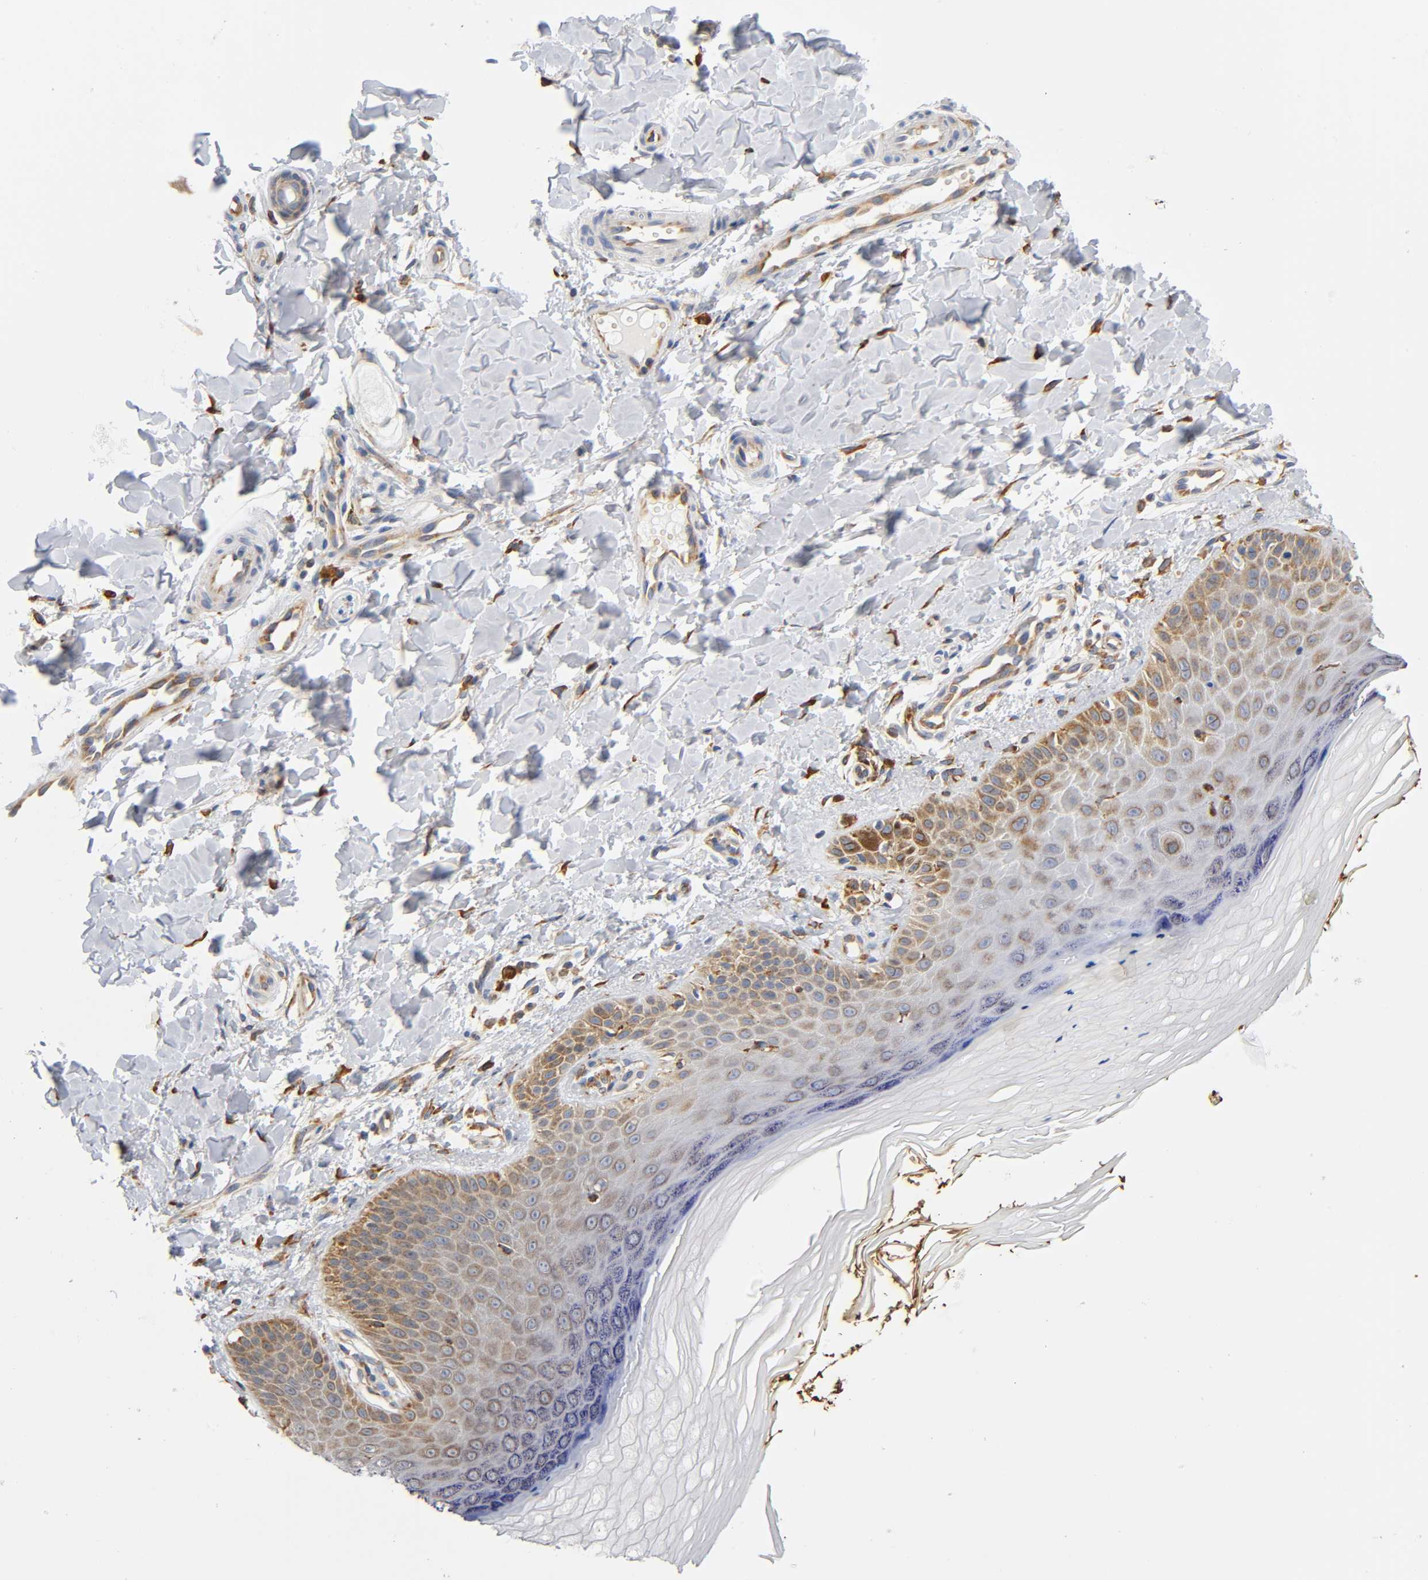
{"staining": {"intensity": "moderate", "quantity": ">75%", "location": "cytoplasmic/membranous"}, "tissue": "skin", "cell_type": "Fibroblasts", "image_type": "normal", "snomed": [{"axis": "morphology", "description": "Normal tissue, NOS"}, {"axis": "topography", "description": "Skin"}], "caption": "Protein expression by IHC reveals moderate cytoplasmic/membranous expression in about >75% of fibroblasts in unremarkable skin.", "gene": "UCKL1", "patient": {"sex": "male", "age": 26}}